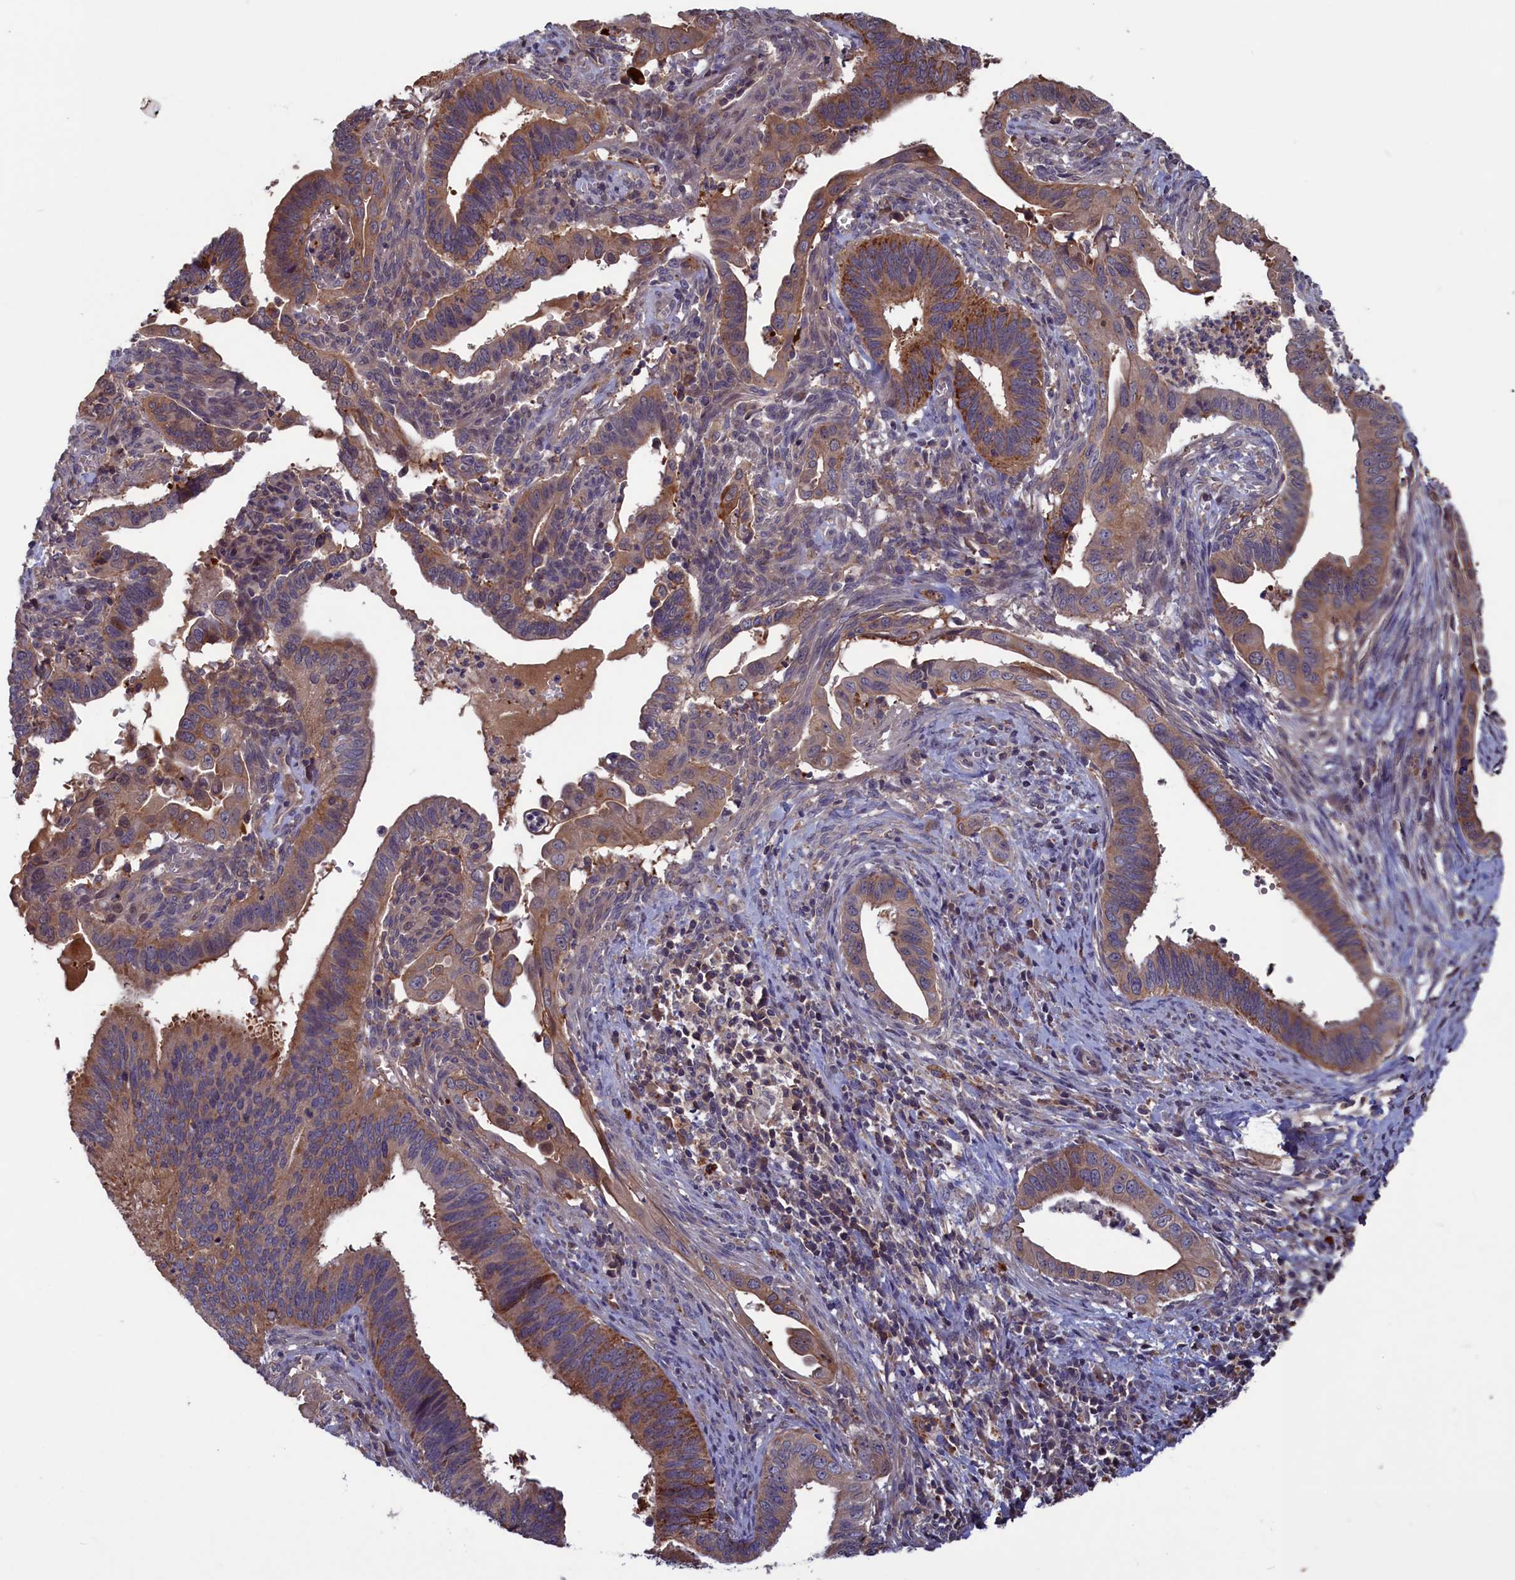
{"staining": {"intensity": "moderate", "quantity": ">75%", "location": "cytoplasmic/membranous"}, "tissue": "cervical cancer", "cell_type": "Tumor cells", "image_type": "cancer", "snomed": [{"axis": "morphology", "description": "Adenocarcinoma, NOS"}, {"axis": "topography", "description": "Cervix"}], "caption": "Immunohistochemistry histopathology image of neoplastic tissue: adenocarcinoma (cervical) stained using immunohistochemistry (IHC) displays medium levels of moderate protein expression localized specifically in the cytoplasmic/membranous of tumor cells, appearing as a cytoplasmic/membranous brown color.", "gene": "CACTIN", "patient": {"sex": "female", "age": 42}}